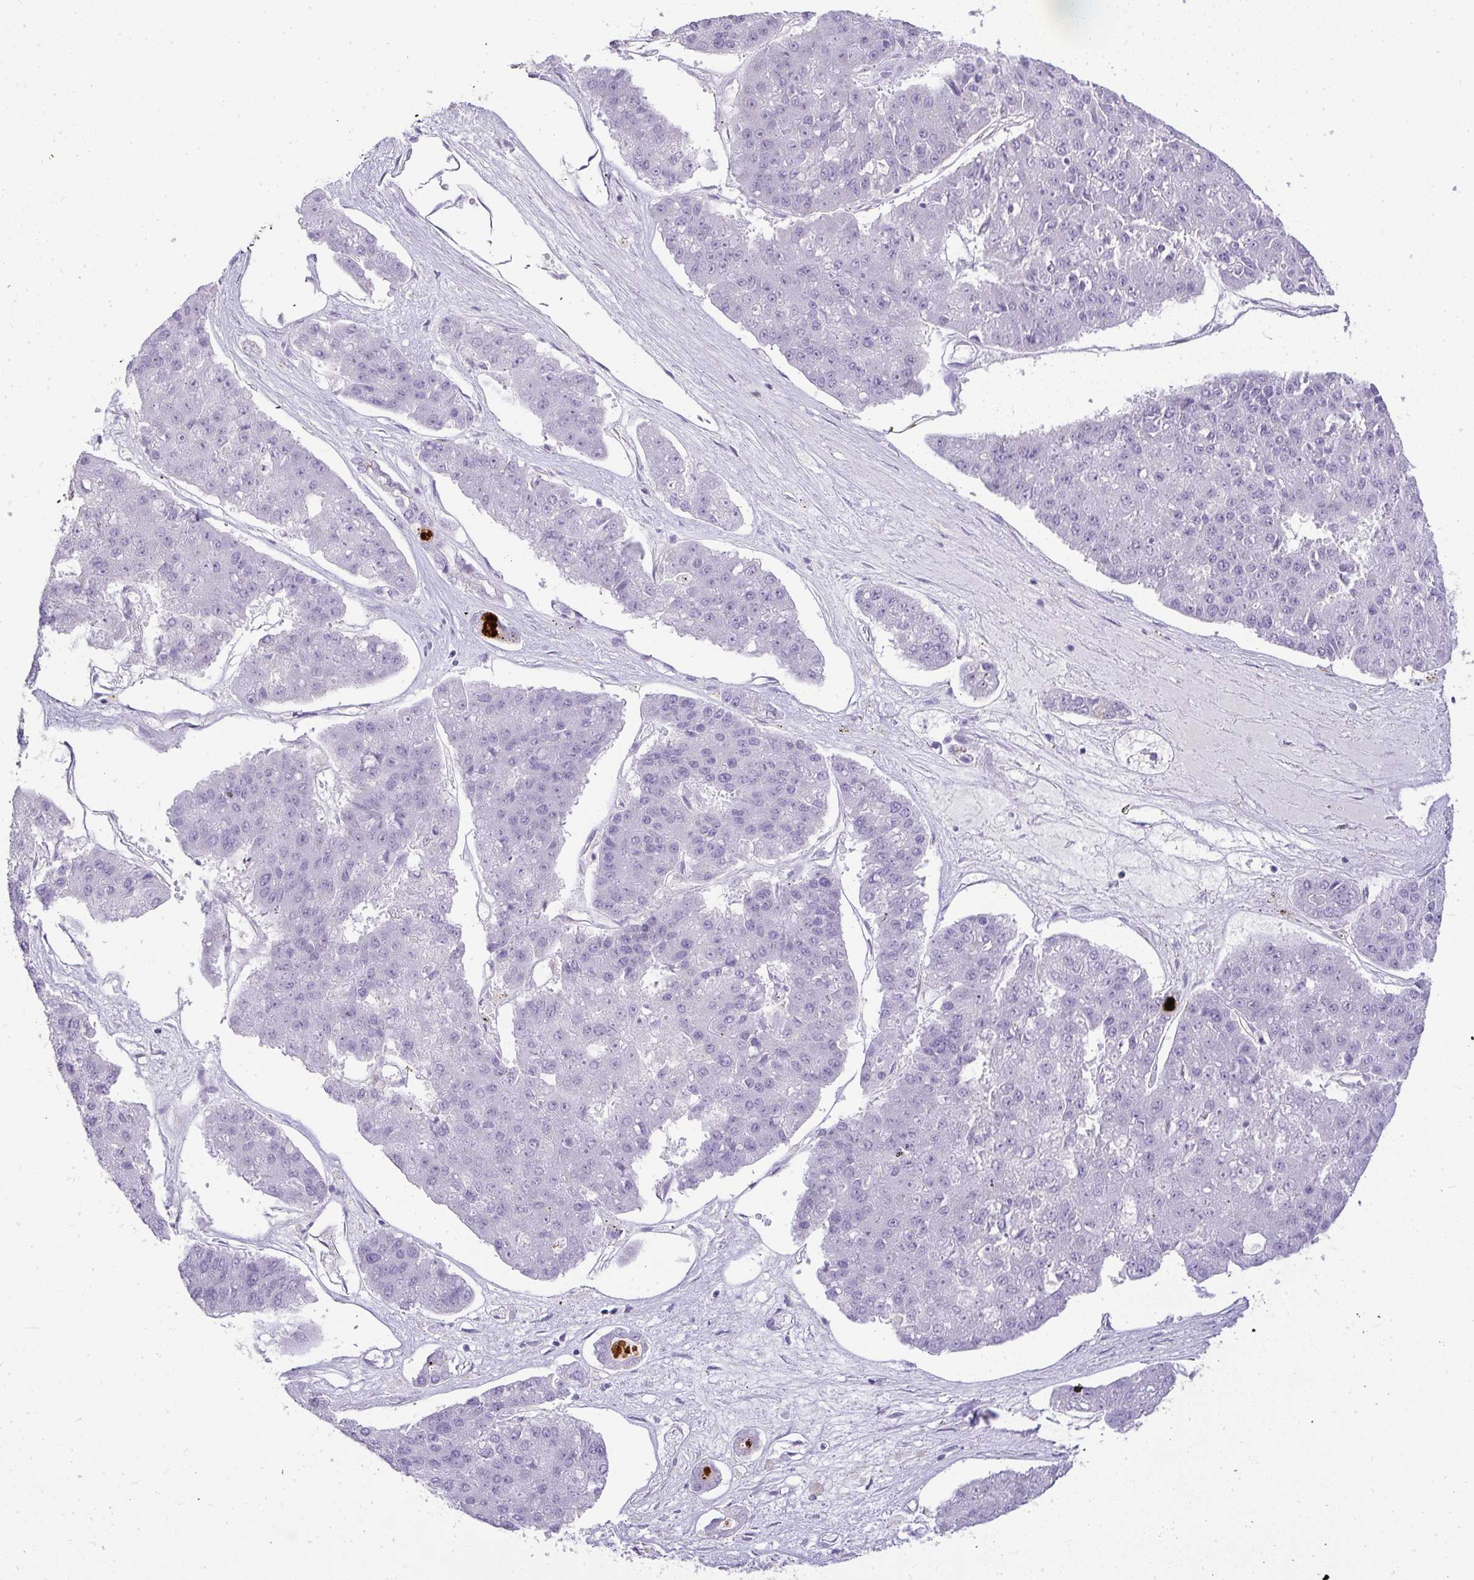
{"staining": {"intensity": "negative", "quantity": "none", "location": "none"}, "tissue": "pancreatic cancer", "cell_type": "Tumor cells", "image_type": "cancer", "snomed": [{"axis": "morphology", "description": "Adenocarcinoma, NOS"}, {"axis": "topography", "description": "Pancreas"}], "caption": "IHC image of human pancreatic cancer (adenocarcinoma) stained for a protein (brown), which displays no staining in tumor cells.", "gene": "LIPE", "patient": {"sex": "male", "age": 50}}